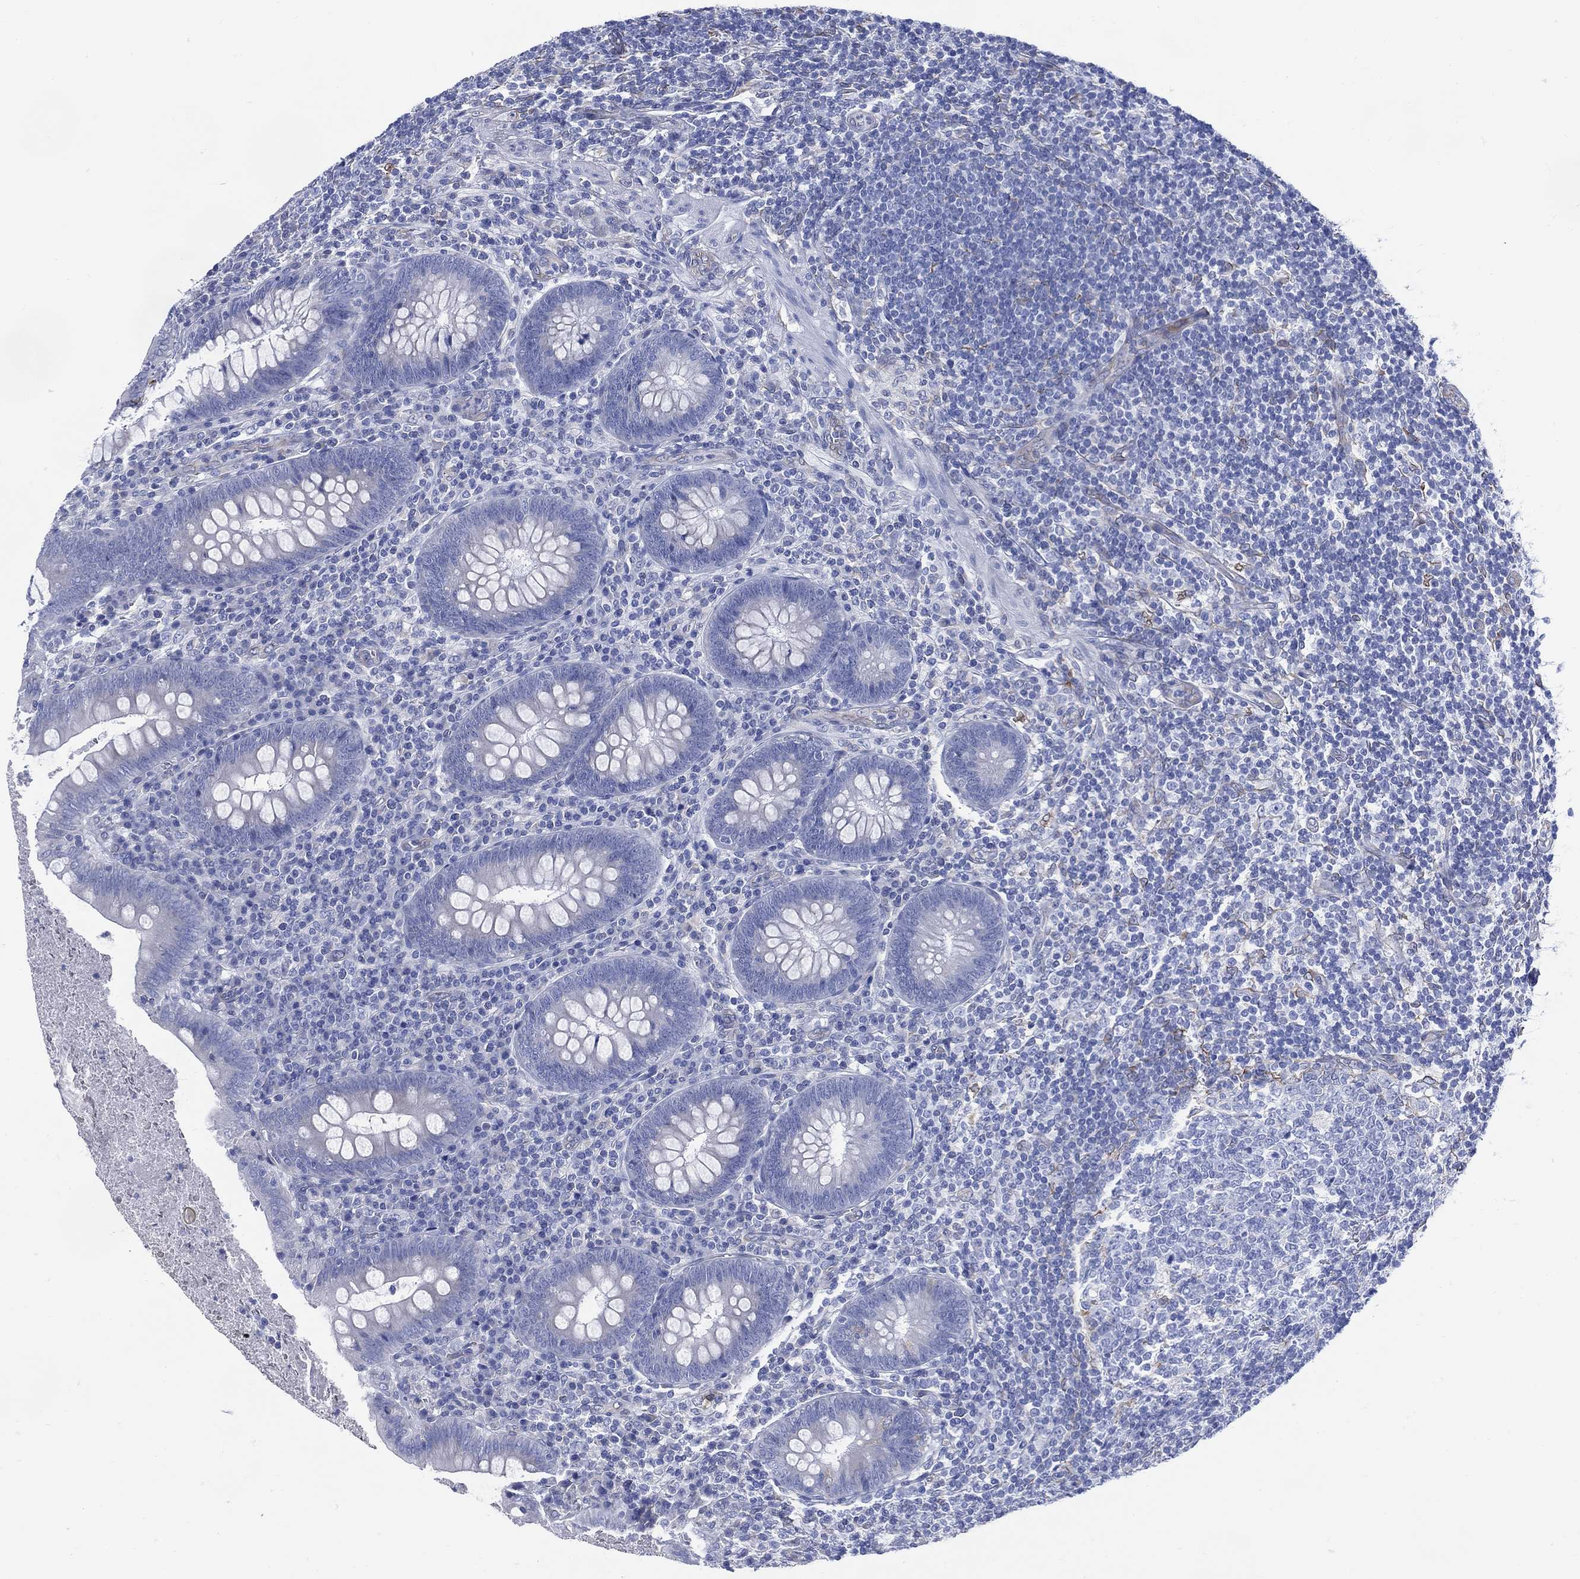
{"staining": {"intensity": "negative", "quantity": "none", "location": "none"}, "tissue": "appendix", "cell_type": "Glandular cells", "image_type": "normal", "snomed": [{"axis": "morphology", "description": "Normal tissue, NOS"}, {"axis": "topography", "description": "Appendix"}], "caption": "Glandular cells show no significant protein staining in normal appendix.", "gene": "DDI1", "patient": {"sex": "male", "age": 47}}